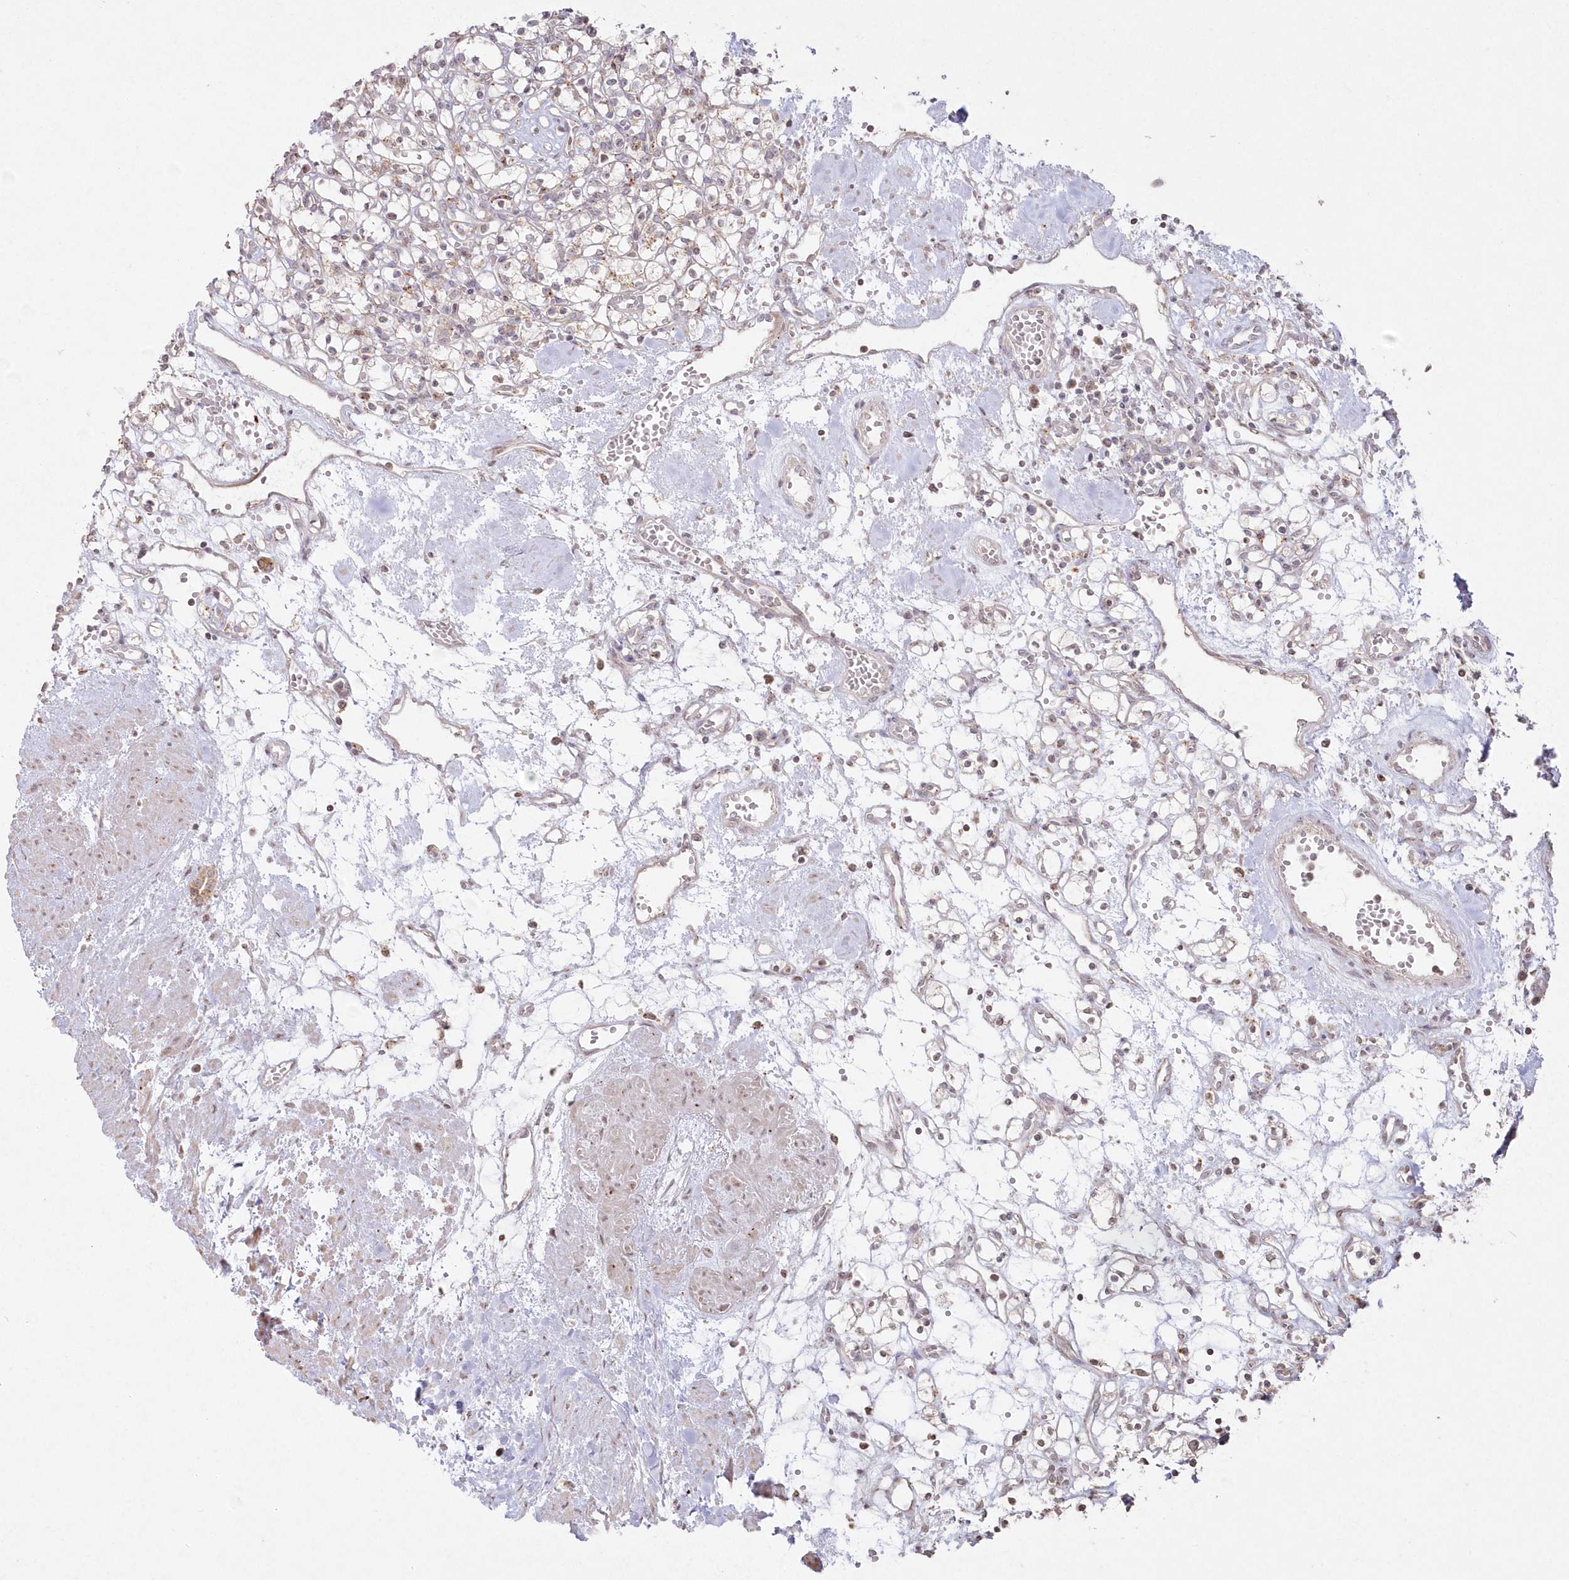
{"staining": {"intensity": "weak", "quantity": "<25%", "location": "cytoplasmic/membranous"}, "tissue": "renal cancer", "cell_type": "Tumor cells", "image_type": "cancer", "snomed": [{"axis": "morphology", "description": "Adenocarcinoma, NOS"}, {"axis": "topography", "description": "Kidney"}], "caption": "Tumor cells are negative for brown protein staining in renal cancer (adenocarcinoma).", "gene": "ARSB", "patient": {"sex": "female", "age": 59}}